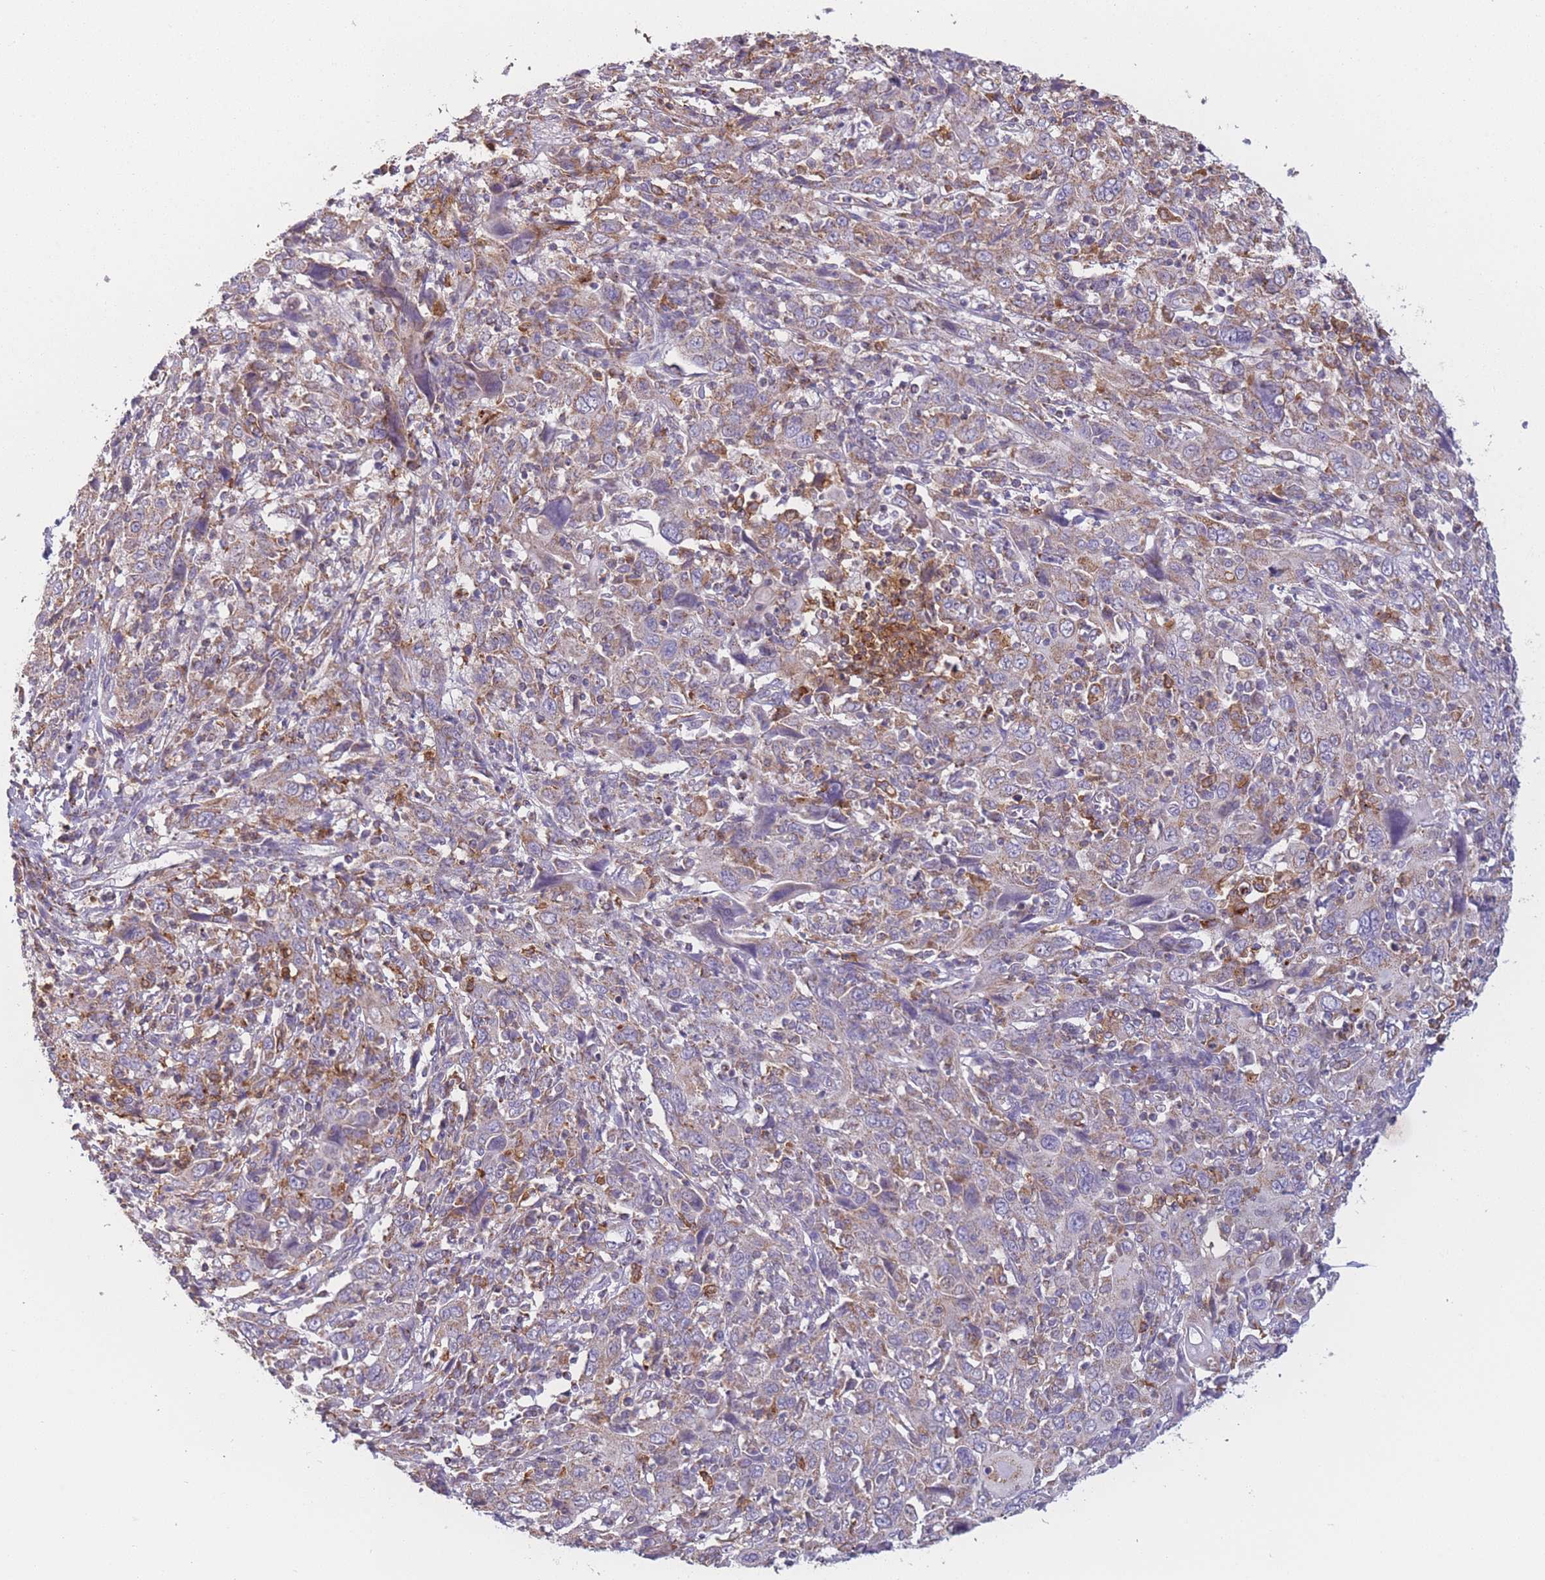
{"staining": {"intensity": "moderate", "quantity": "25%-75%", "location": "cytoplasmic/membranous"}, "tissue": "cervical cancer", "cell_type": "Tumor cells", "image_type": "cancer", "snomed": [{"axis": "morphology", "description": "Squamous cell carcinoma, NOS"}, {"axis": "topography", "description": "Cervix"}], "caption": "Immunohistochemistry (IHC) of human squamous cell carcinoma (cervical) demonstrates medium levels of moderate cytoplasmic/membranous staining in approximately 25%-75% of tumor cells.", "gene": "PRAM1", "patient": {"sex": "female", "age": 46}}